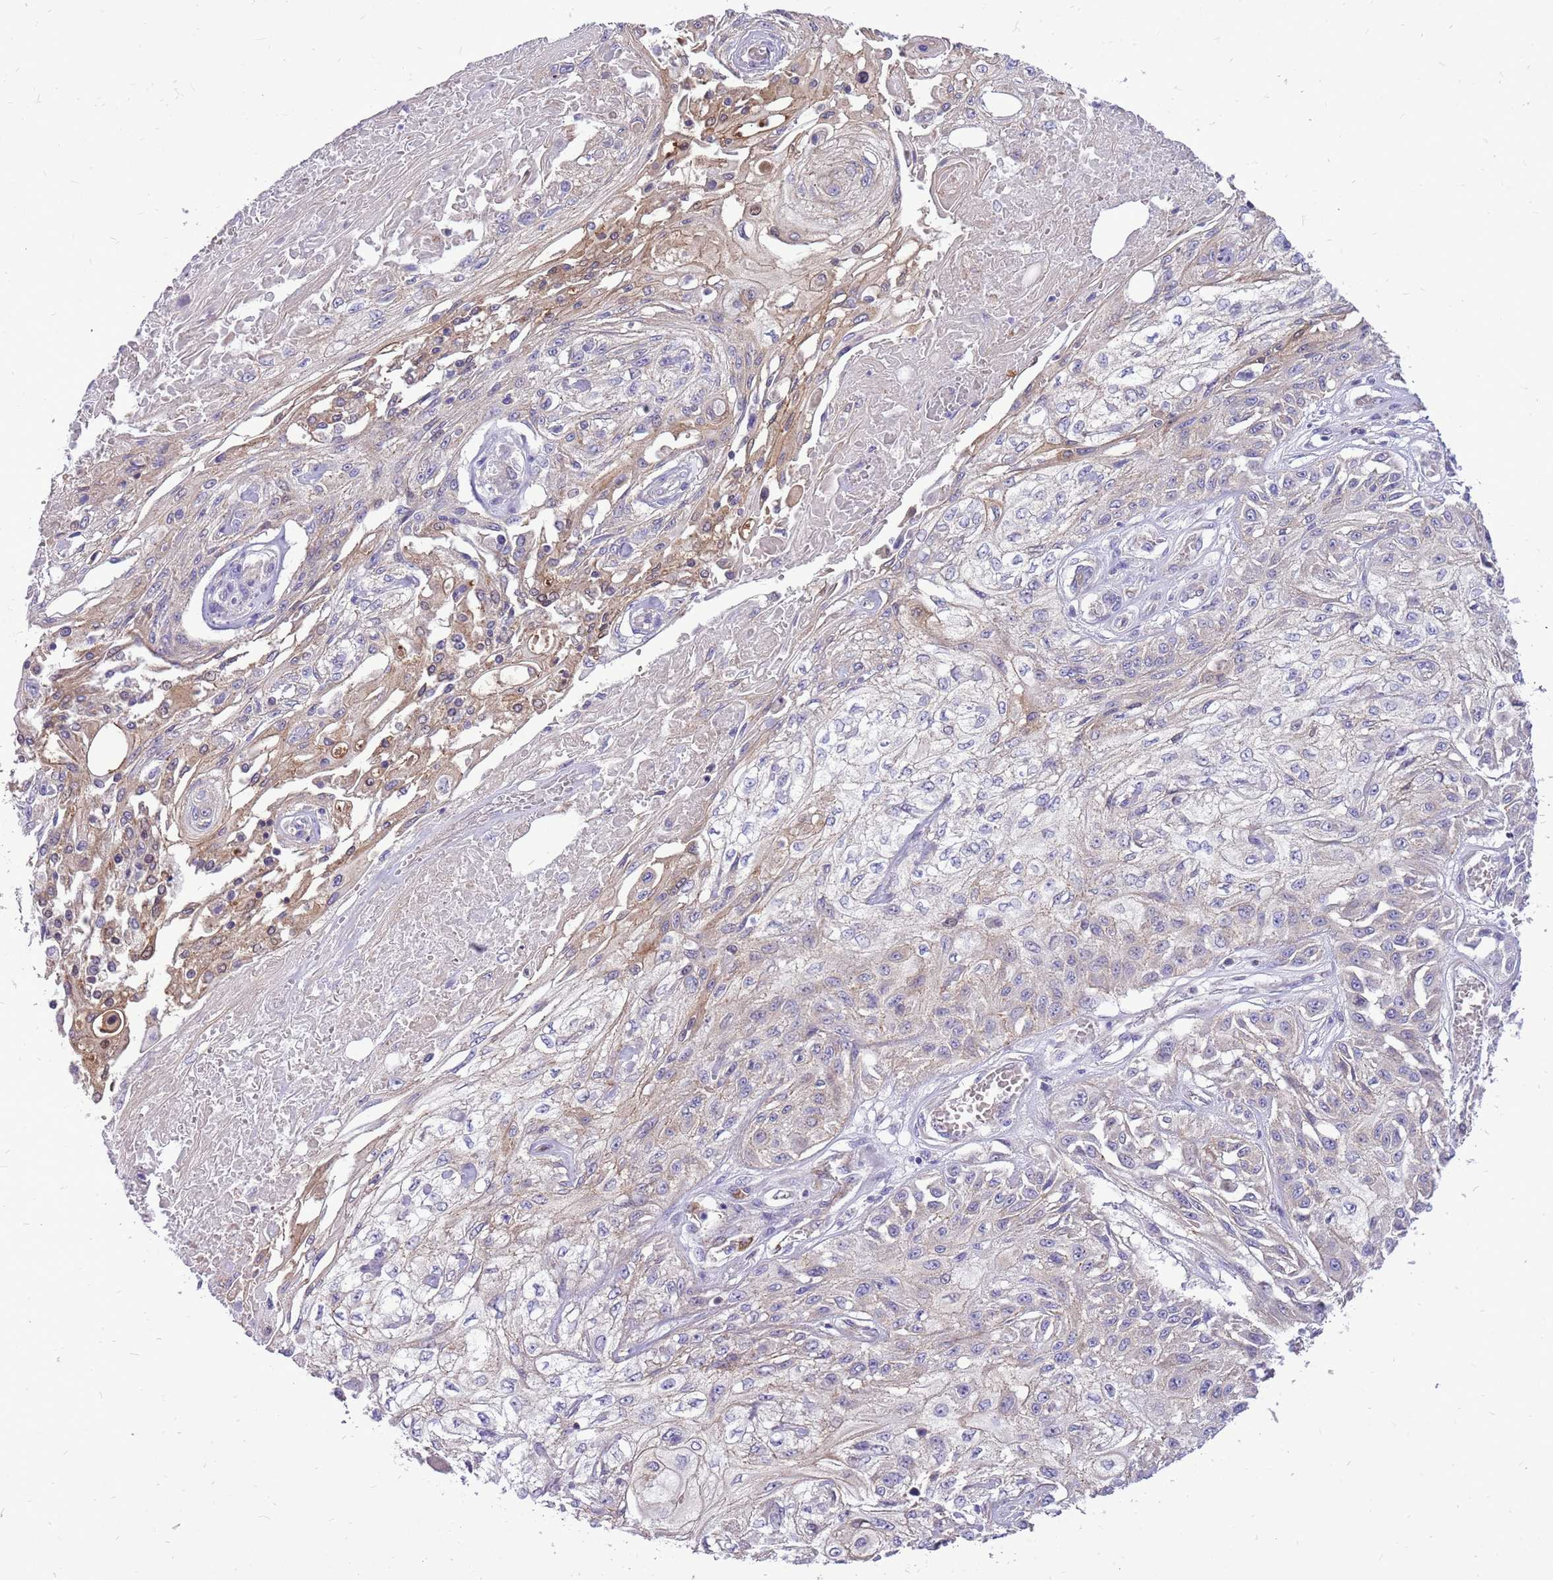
{"staining": {"intensity": "negative", "quantity": "none", "location": "none"}, "tissue": "skin cancer", "cell_type": "Tumor cells", "image_type": "cancer", "snomed": [{"axis": "morphology", "description": "Squamous cell carcinoma, NOS"}, {"axis": "morphology", "description": "Squamous cell carcinoma, metastatic, NOS"}, {"axis": "topography", "description": "Skin"}, {"axis": "topography", "description": "Lymph node"}], "caption": "Tumor cells show no significant protein staining in skin cancer (metastatic squamous cell carcinoma).", "gene": "WDR90", "patient": {"sex": "male", "age": 75}}